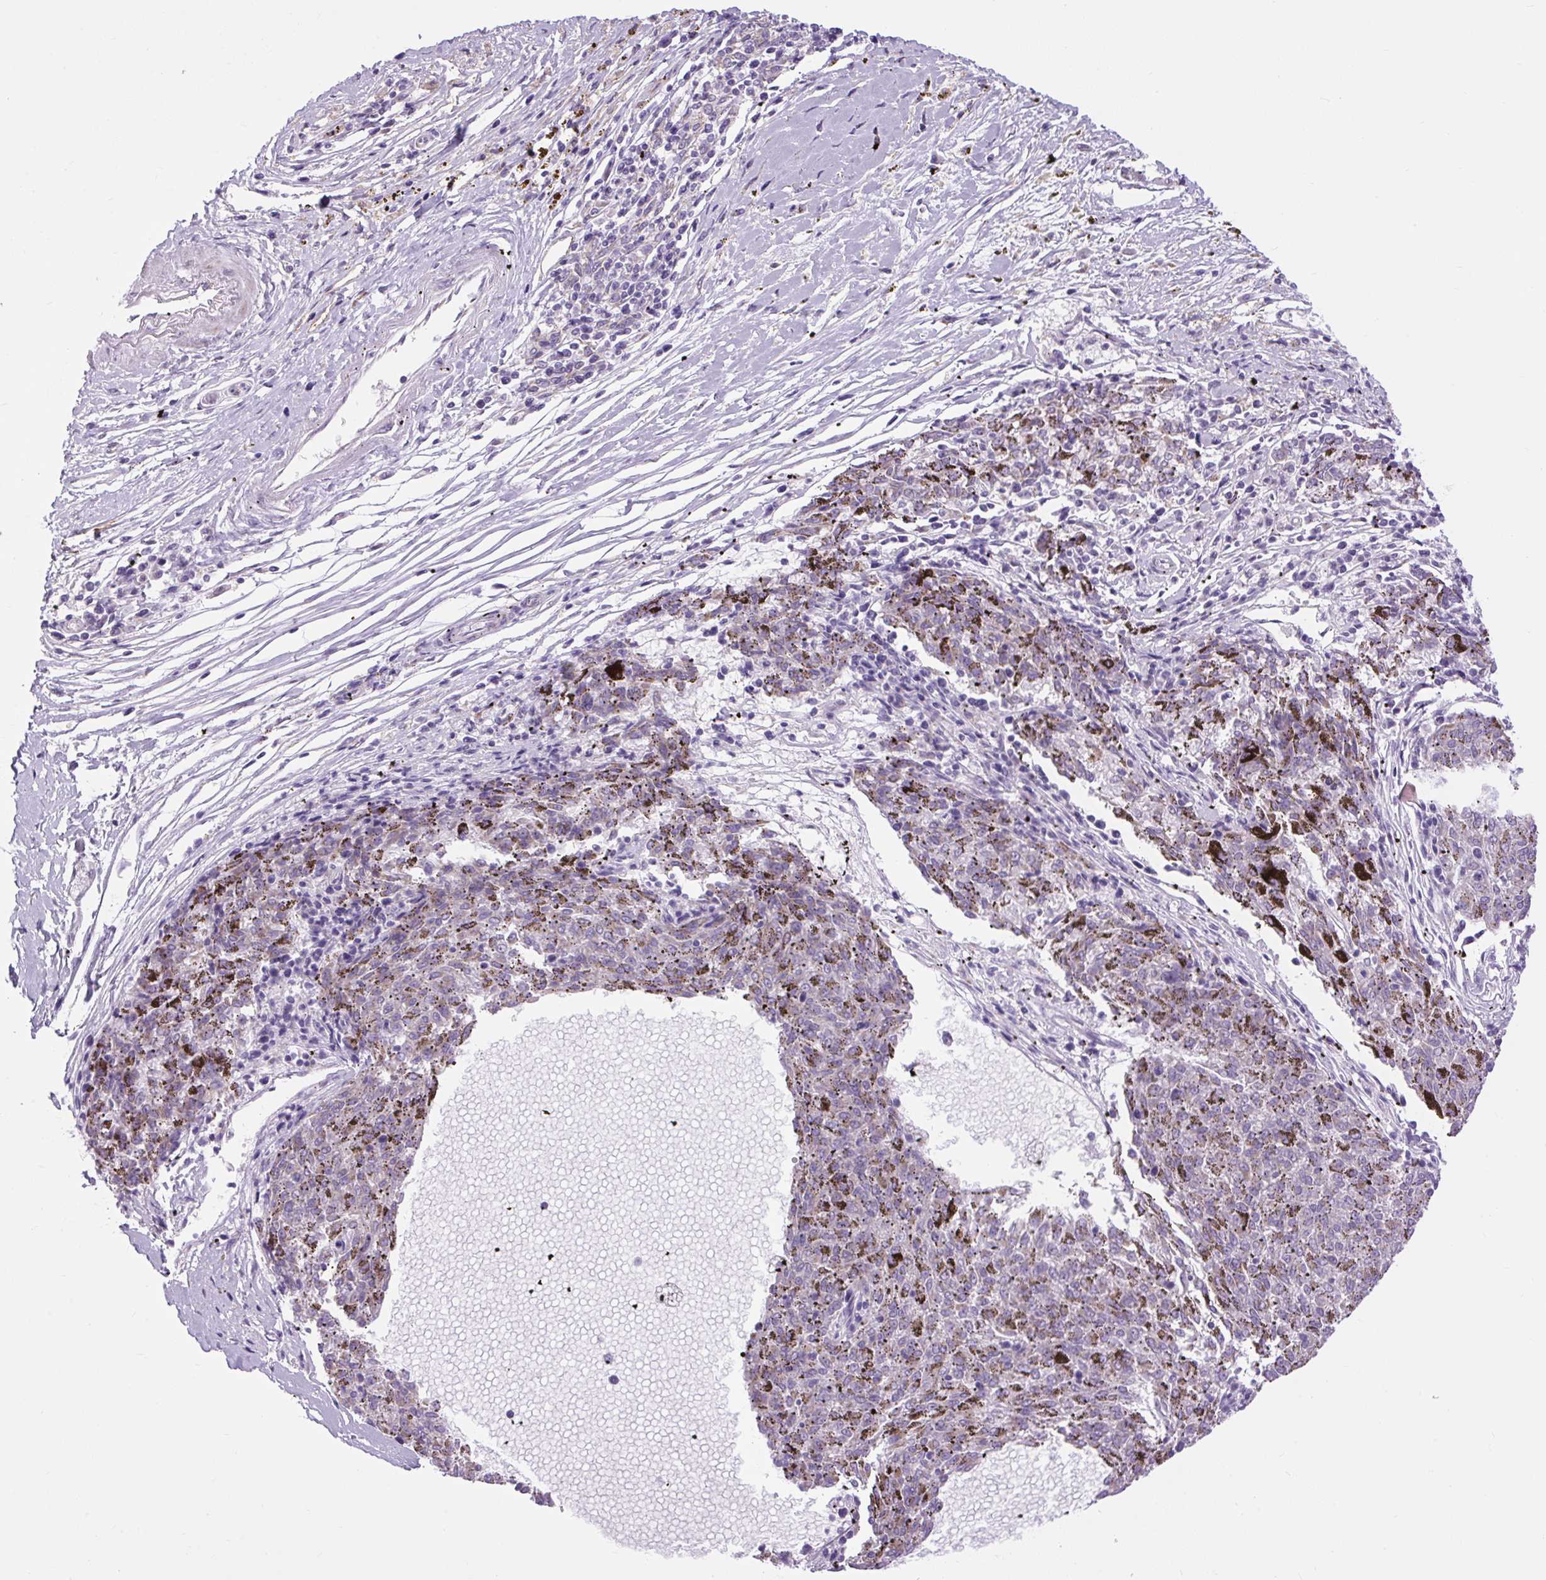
{"staining": {"intensity": "negative", "quantity": "none", "location": "none"}, "tissue": "melanoma", "cell_type": "Tumor cells", "image_type": "cancer", "snomed": [{"axis": "morphology", "description": "Malignant melanoma, NOS"}, {"axis": "topography", "description": "Skin"}], "caption": "Immunohistochemistry (IHC) image of melanoma stained for a protein (brown), which demonstrates no expression in tumor cells. (Immunohistochemistry, brightfield microscopy, high magnification).", "gene": "RNASE10", "patient": {"sex": "female", "age": 72}}